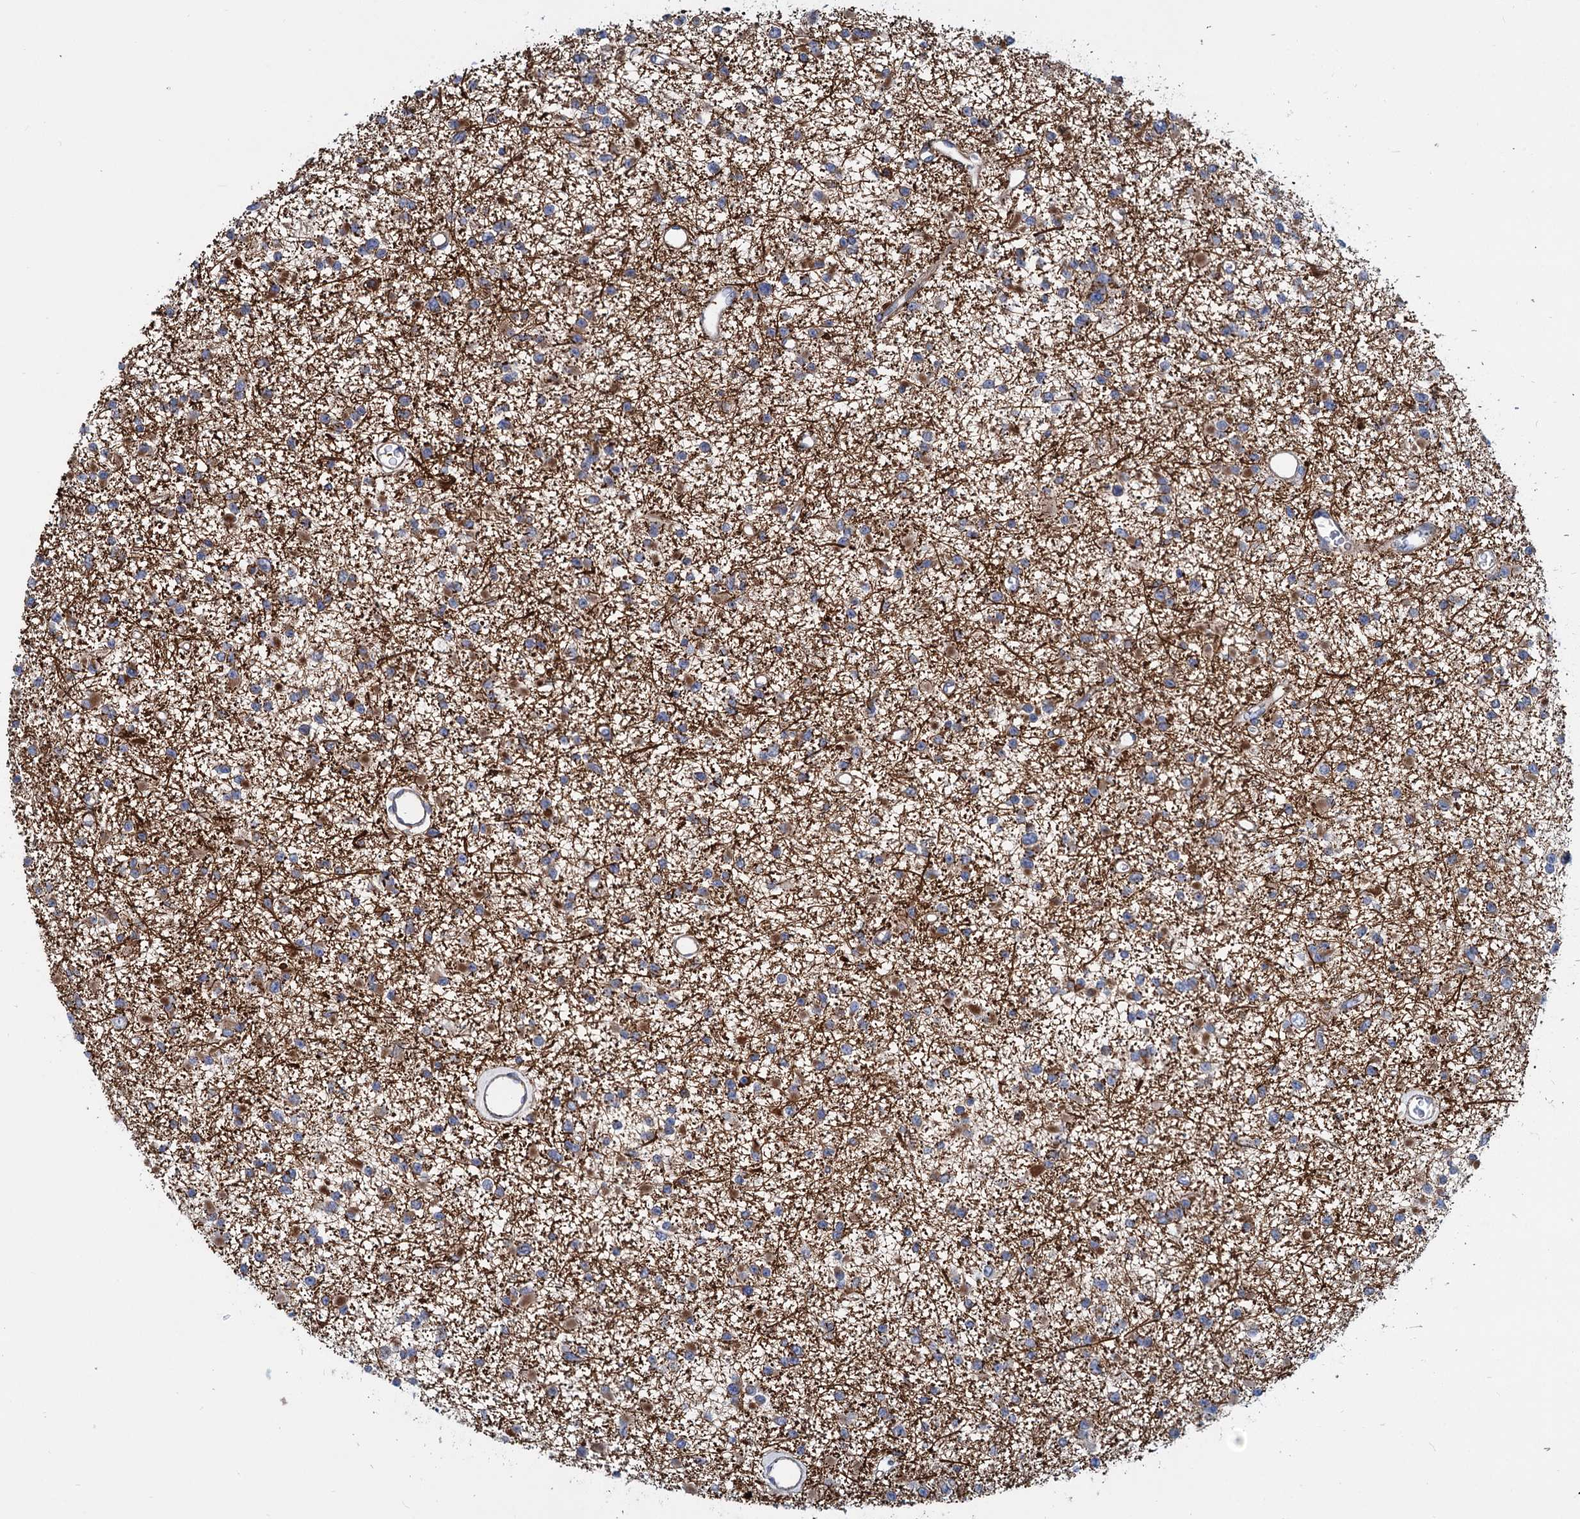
{"staining": {"intensity": "moderate", "quantity": "25%-75%", "location": "cytoplasmic/membranous"}, "tissue": "glioma", "cell_type": "Tumor cells", "image_type": "cancer", "snomed": [{"axis": "morphology", "description": "Glioma, malignant, Low grade"}, {"axis": "topography", "description": "Brain"}], "caption": "Immunohistochemical staining of glioma displays medium levels of moderate cytoplasmic/membranous protein staining in approximately 25%-75% of tumor cells.", "gene": "PSEN1", "patient": {"sex": "female", "age": 22}}